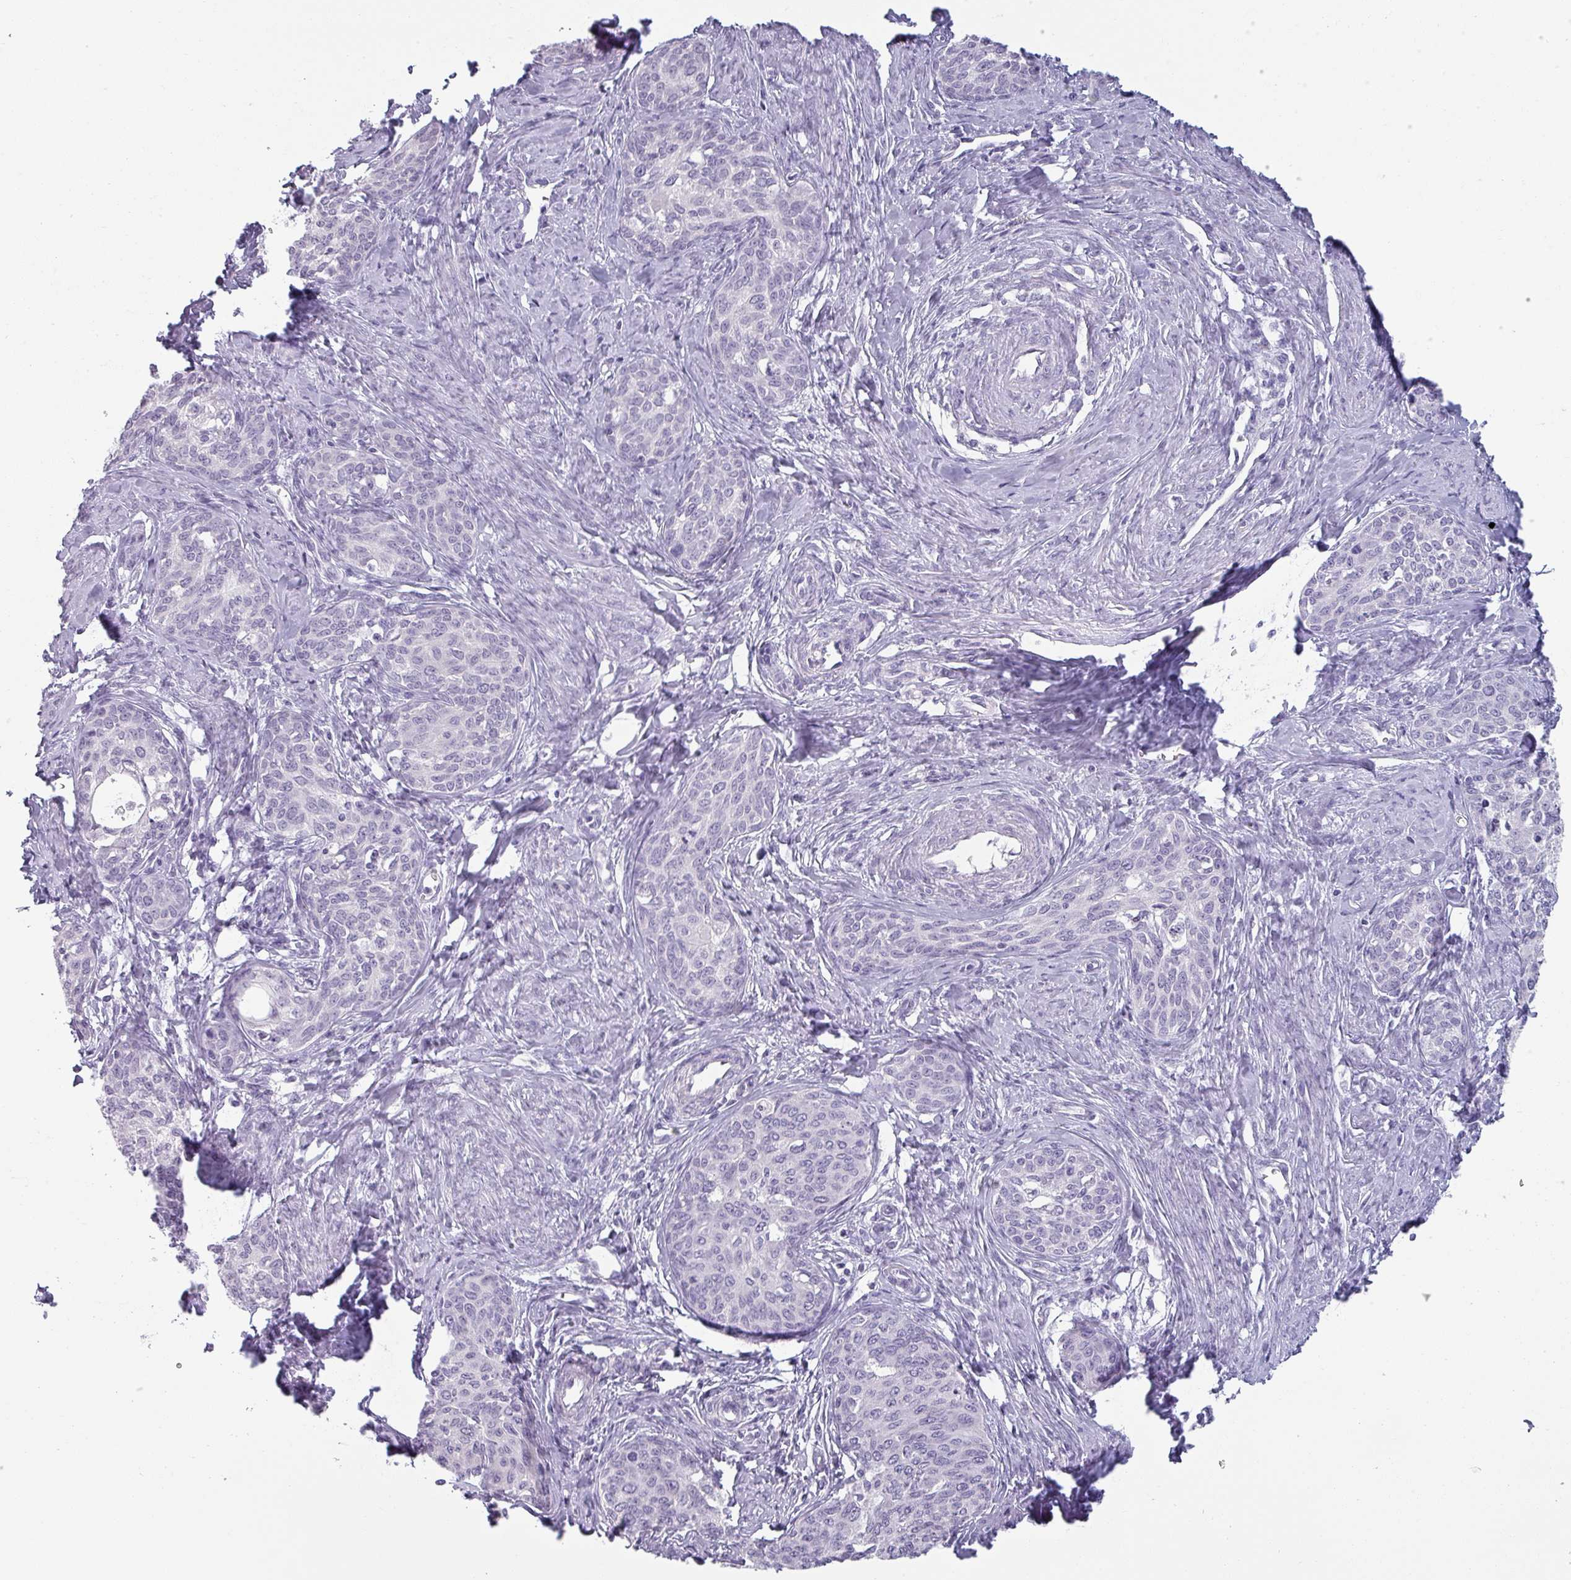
{"staining": {"intensity": "negative", "quantity": "none", "location": "none"}, "tissue": "cervical cancer", "cell_type": "Tumor cells", "image_type": "cancer", "snomed": [{"axis": "morphology", "description": "Squamous cell carcinoma, NOS"}, {"axis": "morphology", "description": "Adenocarcinoma, NOS"}, {"axis": "topography", "description": "Cervix"}], "caption": "Tumor cells are negative for brown protein staining in cervical cancer. (Brightfield microscopy of DAB immunohistochemistry (IHC) at high magnification).", "gene": "SFTPA1", "patient": {"sex": "female", "age": 52}}